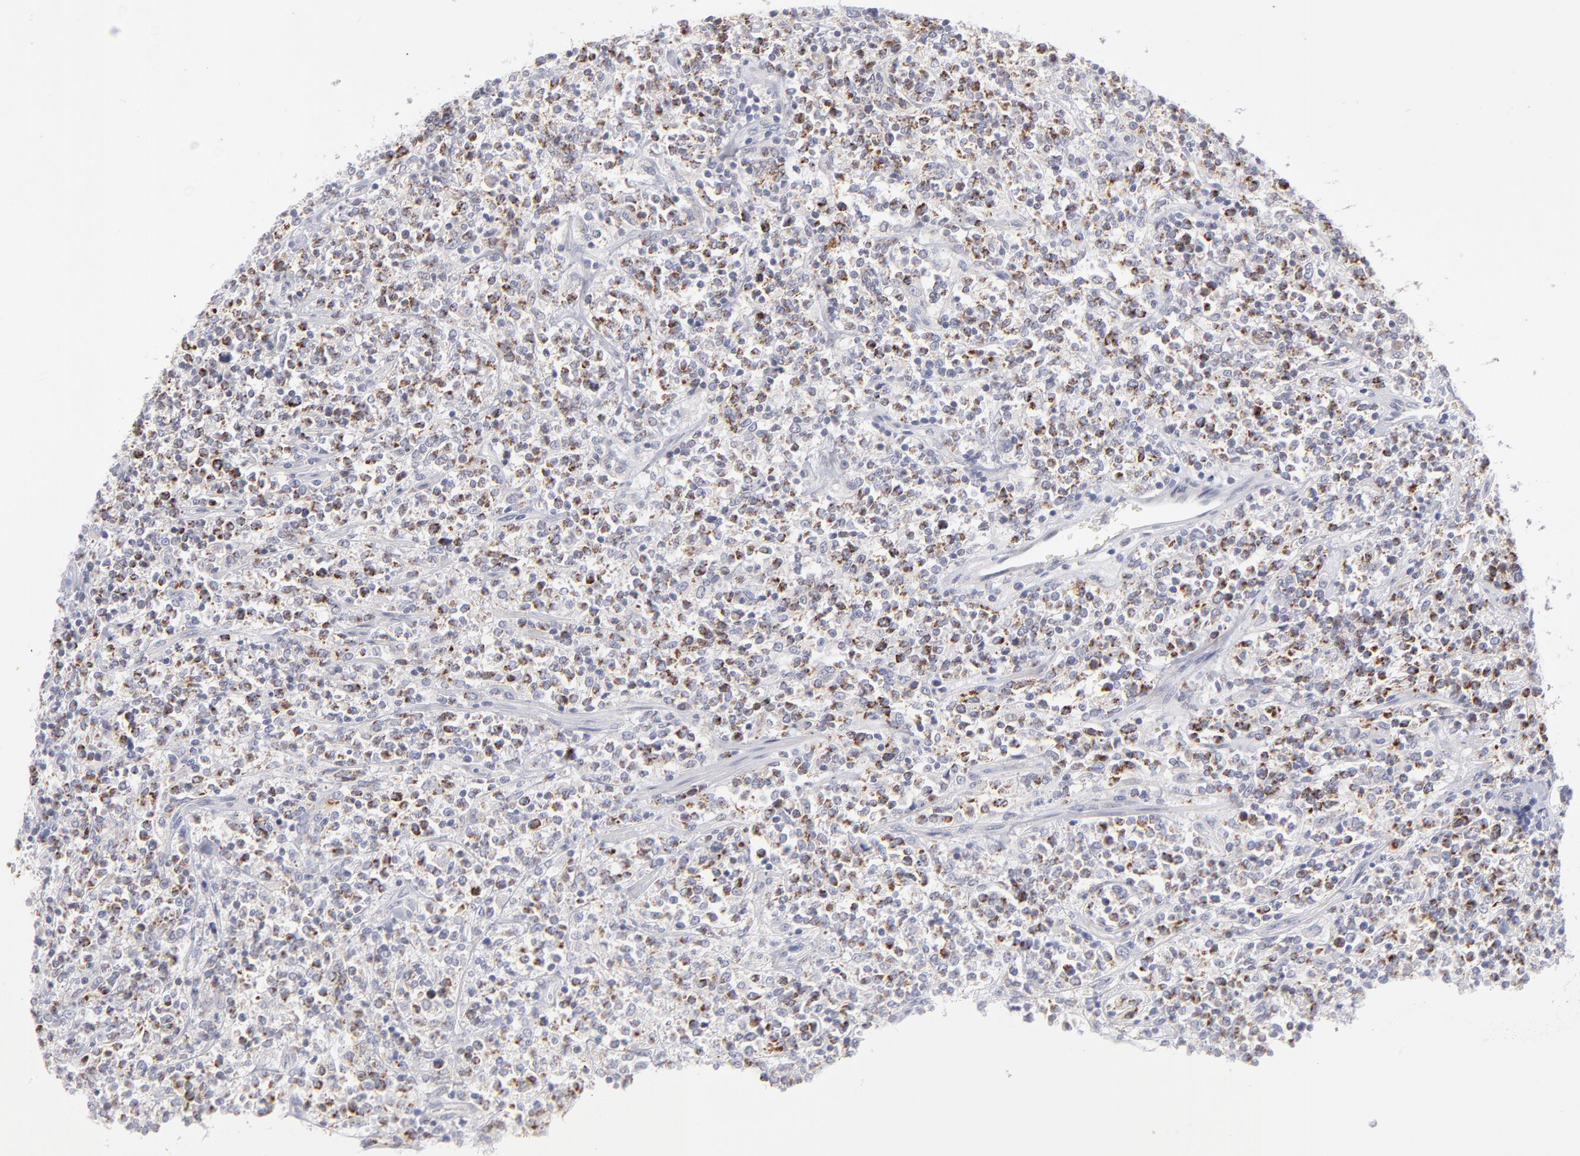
{"staining": {"intensity": "strong", "quantity": "25%-75%", "location": "cytoplasmic/membranous"}, "tissue": "lymphoma", "cell_type": "Tumor cells", "image_type": "cancer", "snomed": [{"axis": "morphology", "description": "Malignant lymphoma, non-Hodgkin's type, High grade"}, {"axis": "topography", "description": "Soft tissue"}], "caption": "Malignant lymphoma, non-Hodgkin's type (high-grade) stained for a protein demonstrates strong cytoplasmic/membranous positivity in tumor cells.", "gene": "MTHFD2", "patient": {"sex": "male", "age": 18}}